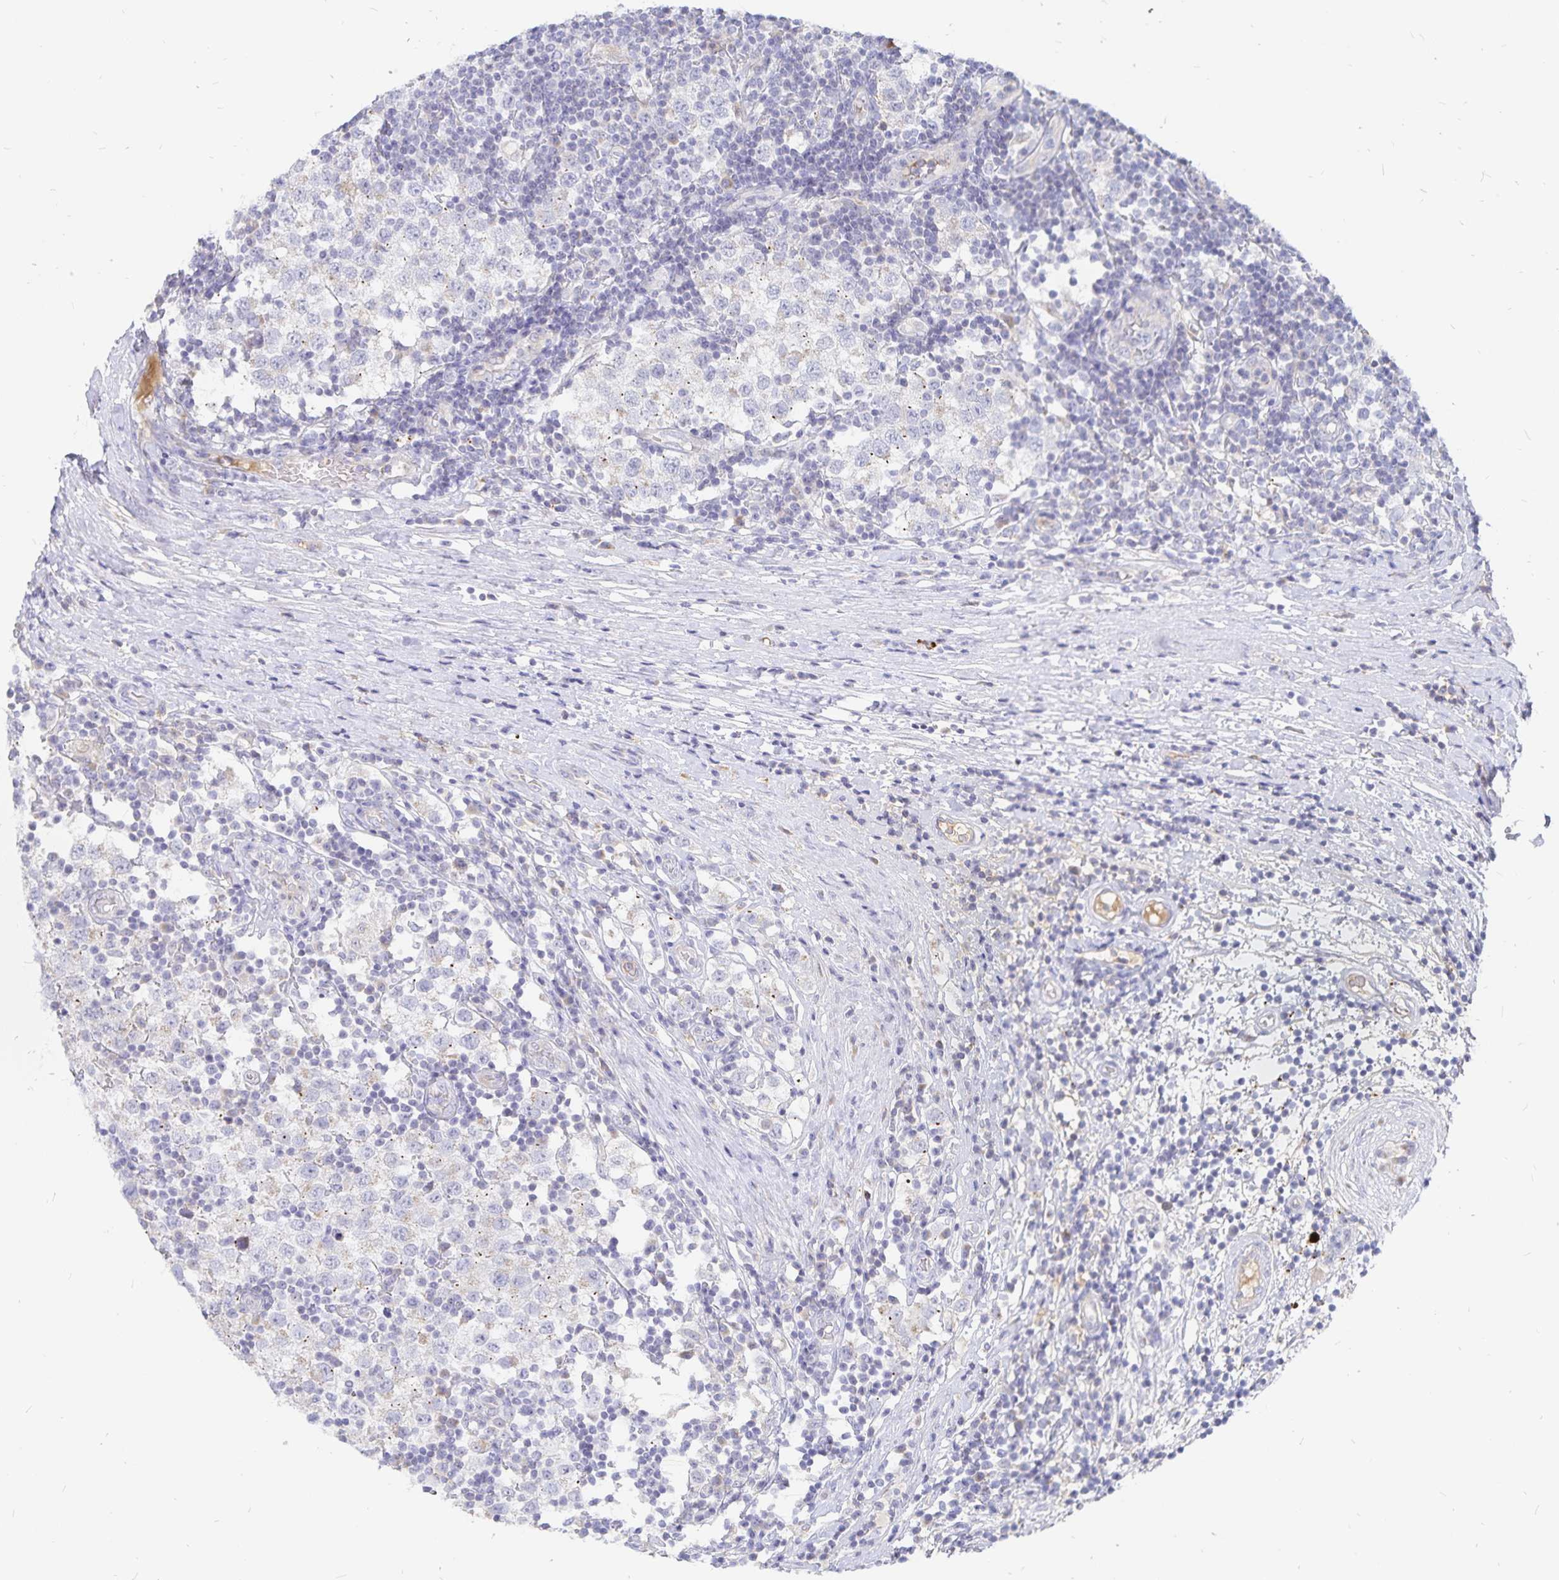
{"staining": {"intensity": "negative", "quantity": "none", "location": "none"}, "tissue": "testis cancer", "cell_type": "Tumor cells", "image_type": "cancer", "snomed": [{"axis": "morphology", "description": "Seminoma, NOS"}, {"axis": "topography", "description": "Testis"}], "caption": "Tumor cells show no significant staining in seminoma (testis).", "gene": "PKHD1", "patient": {"sex": "male", "age": 34}}